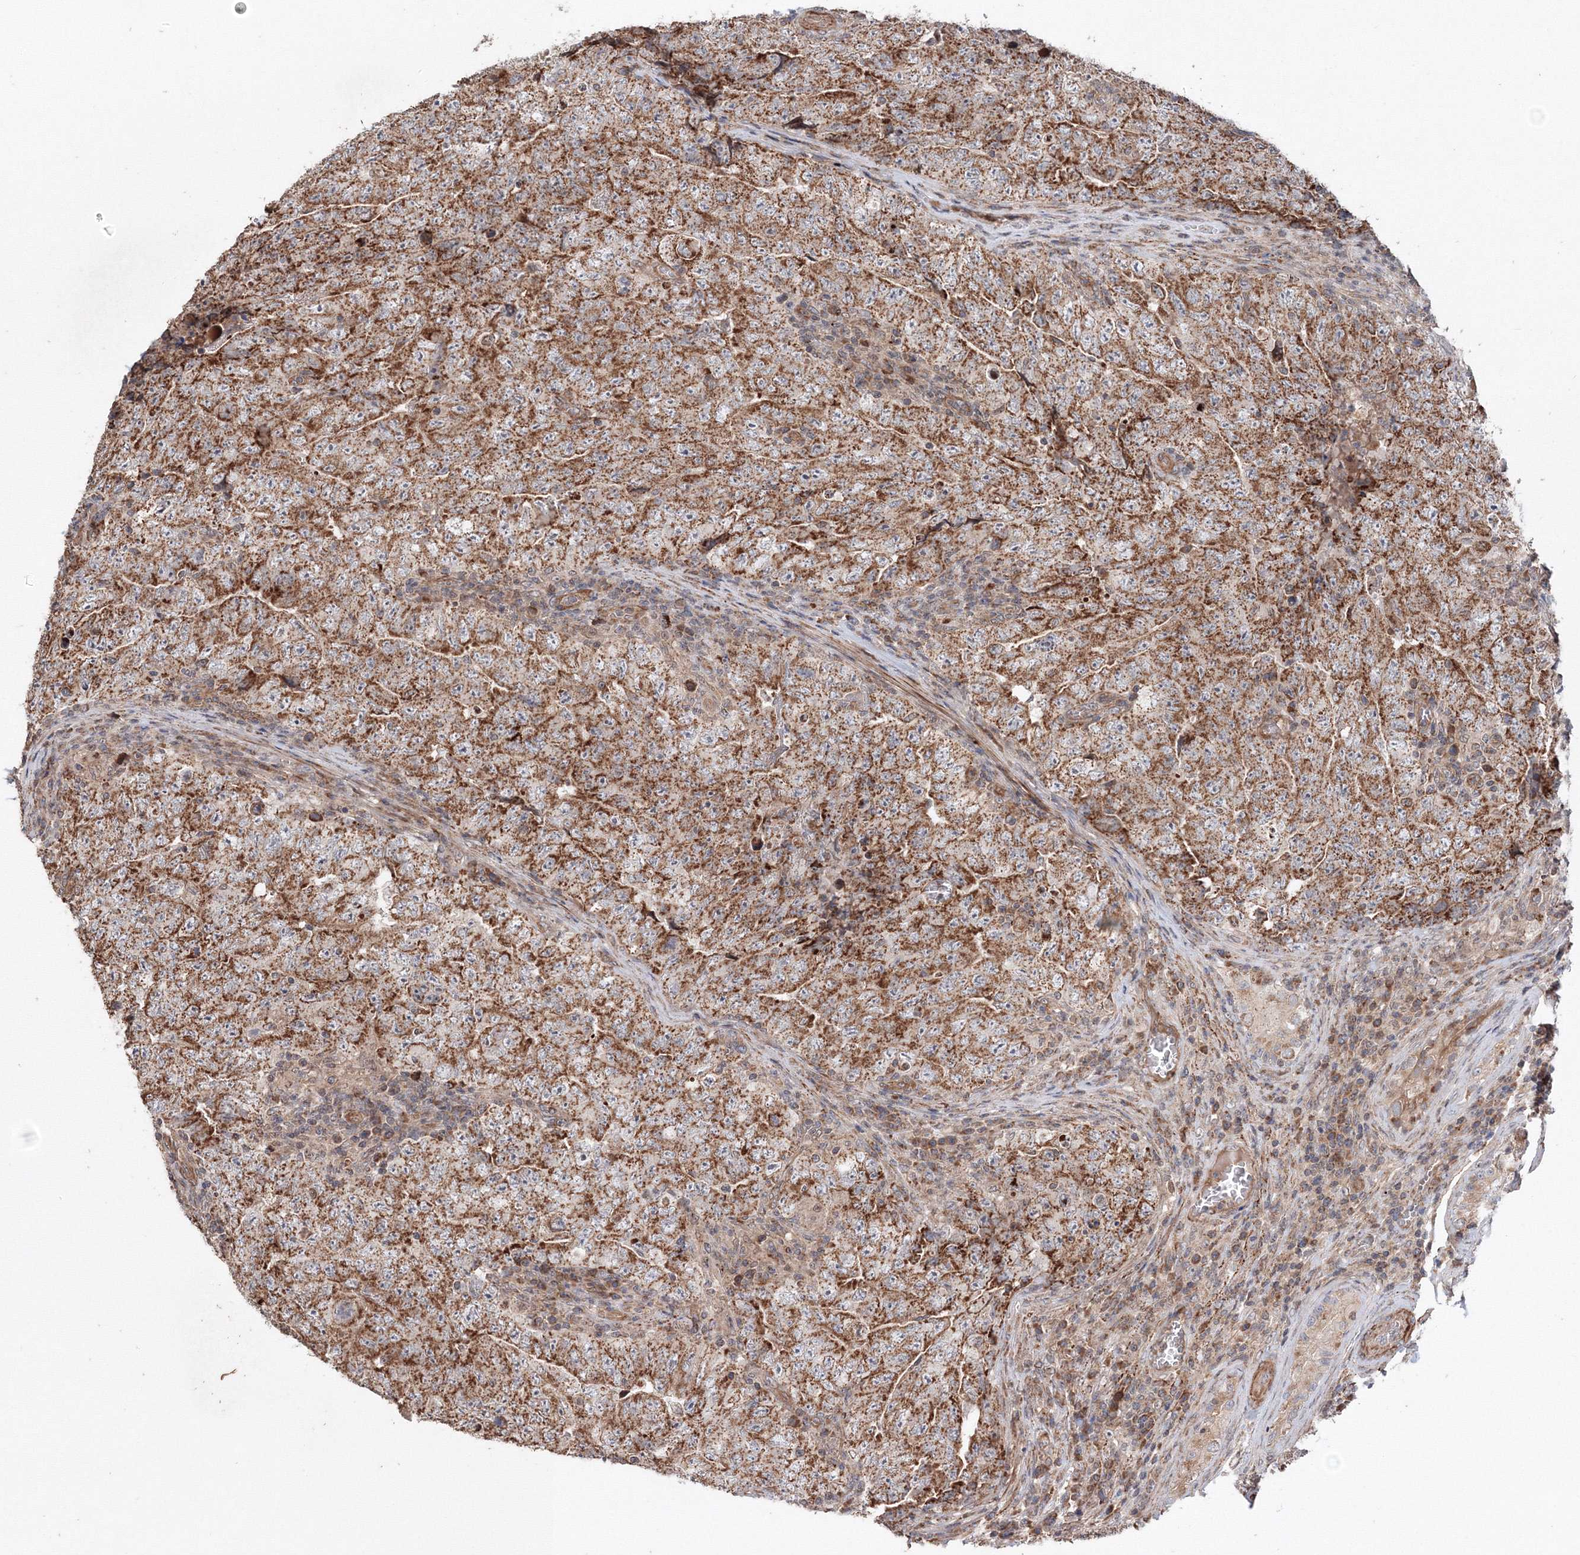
{"staining": {"intensity": "strong", "quantity": ">75%", "location": "cytoplasmic/membranous"}, "tissue": "testis cancer", "cell_type": "Tumor cells", "image_type": "cancer", "snomed": [{"axis": "morphology", "description": "Carcinoma, Embryonal, NOS"}, {"axis": "topography", "description": "Testis"}], "caption": "There is high levels of strong cytoplasmic/membranous positivity in tumor cells of embryonal carcinoma (testis), as demonstrated by immunohistochemical staining (brown color).", "gene": "NOA1", "patient": {"sex": "male", "age": 26}}